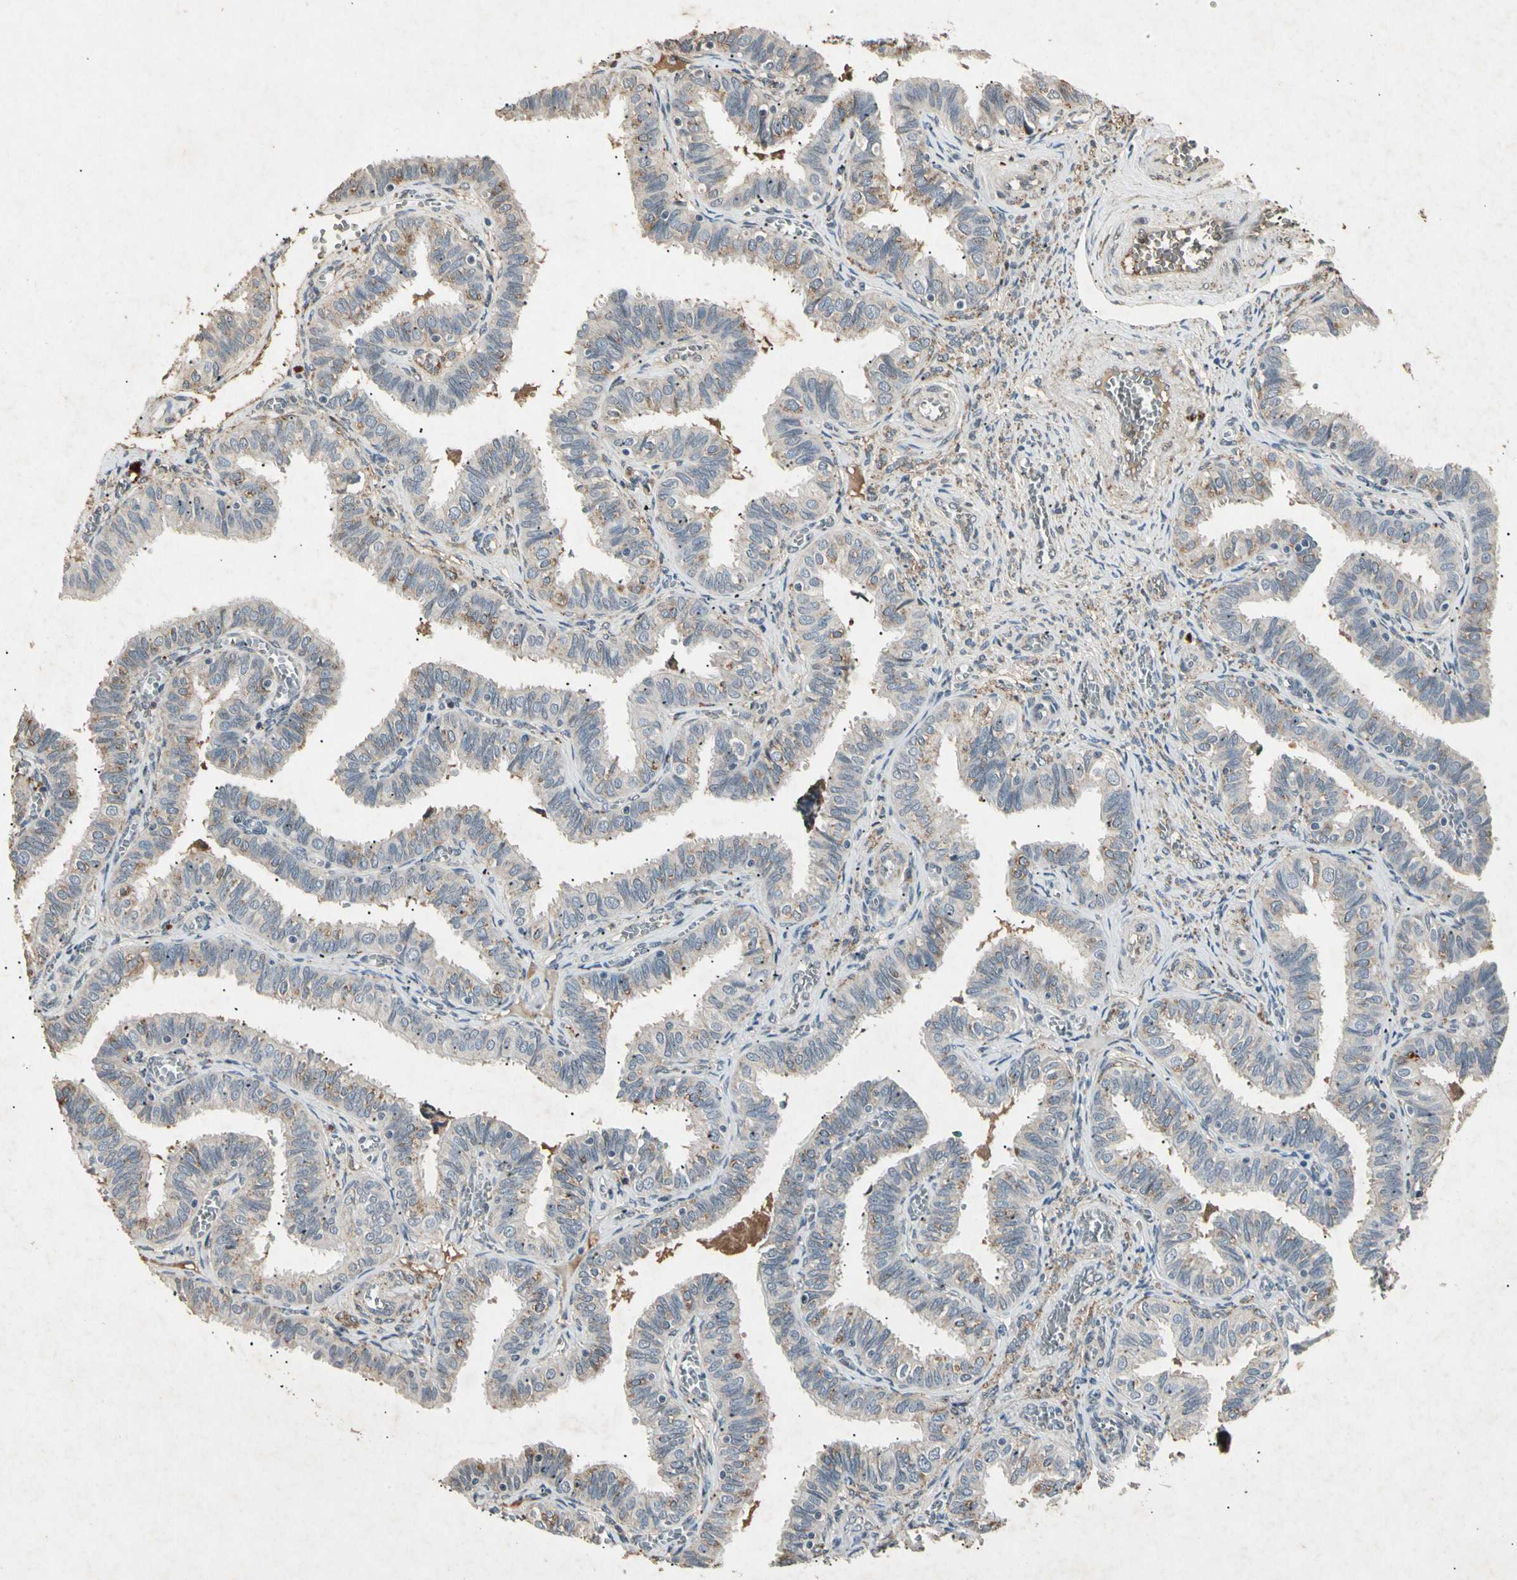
{"staining": {"intensity": "weak", "quantity": "25%-75%", "location": "cytoplasmic/membranous"}, "tissue": "fallopian tube", "cell_type": "Glandular cells", "image_type": "normal", "snomed": [{"axis": "morphology", "description": "Normal tissue, NOS"}, {"axis": "topography", "description": "Fallopian tube"}], "caption": "Immunohistochemistry (DAB (3,3'-diaminobenzidine)) staining of benign human fallopian tube demonstrates weak cytoplasmic/membranous protein positivity in approximately 25%-75% of glandular cells. The staining is performed using DAB brown chromogen to label protein expression. The nuclei are counter-stained blue using hematoxylin.", "gene": "CP", "patient": {"sex": "female", "age": 46}}